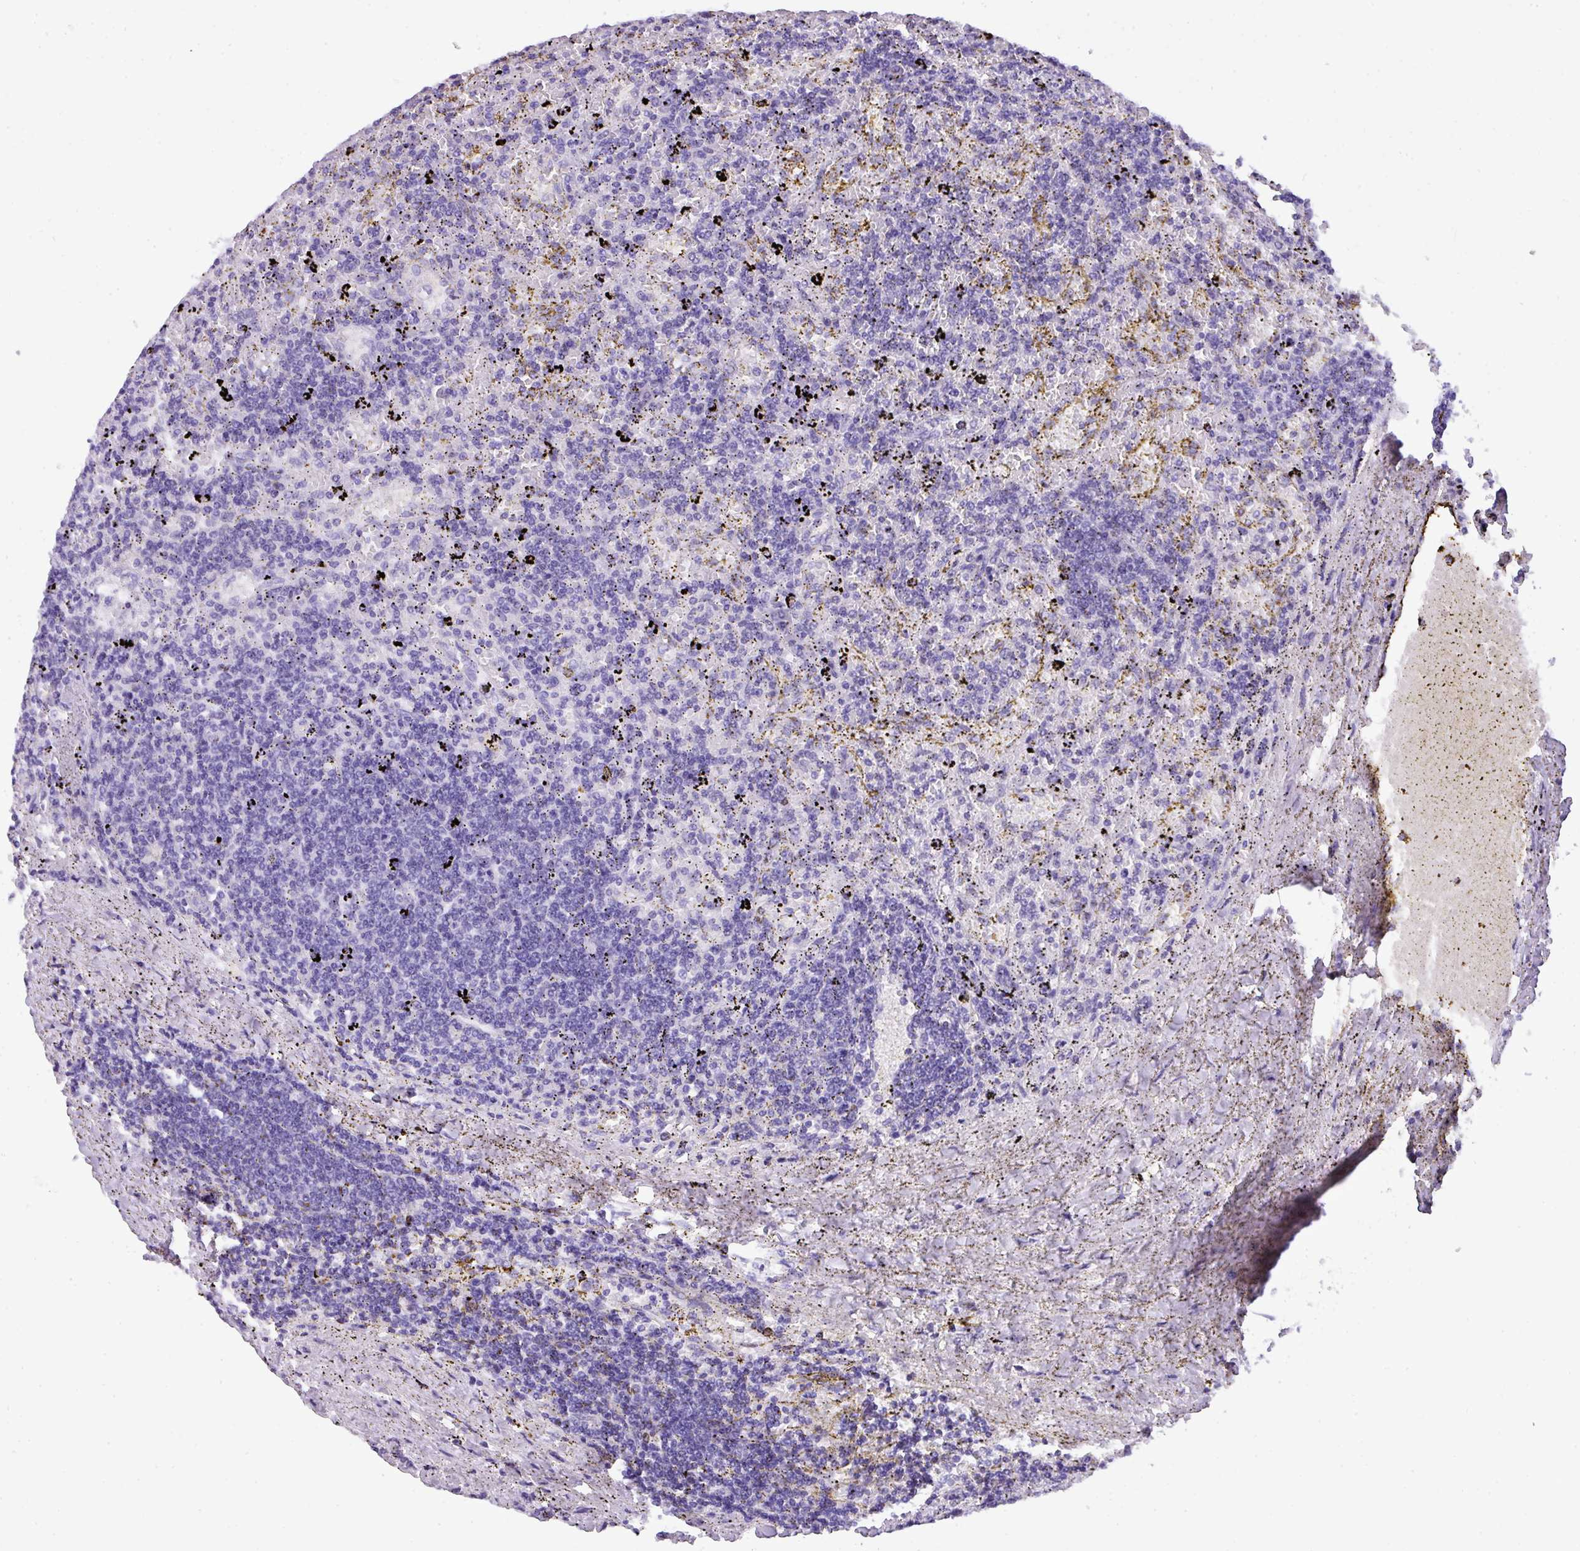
{"staining": {"intensity": "negative", "quantity": "none", "location": "none"}, "tissue": "lymphoma", "cell_type": "Tumor cells", "image_type": "cancer", "snomed": [{"axis": "morphology", "description": "Malignant lymphoma, non-Hodgkin's type, Low grade"}, {"axis": "topography", "description": "Spleen"}], "caption": "The photomicrograph reveals no staining of tumor cells in lymphoma.", "gene": "MUC21", "patient": {"sex": "male", "age": 76}}